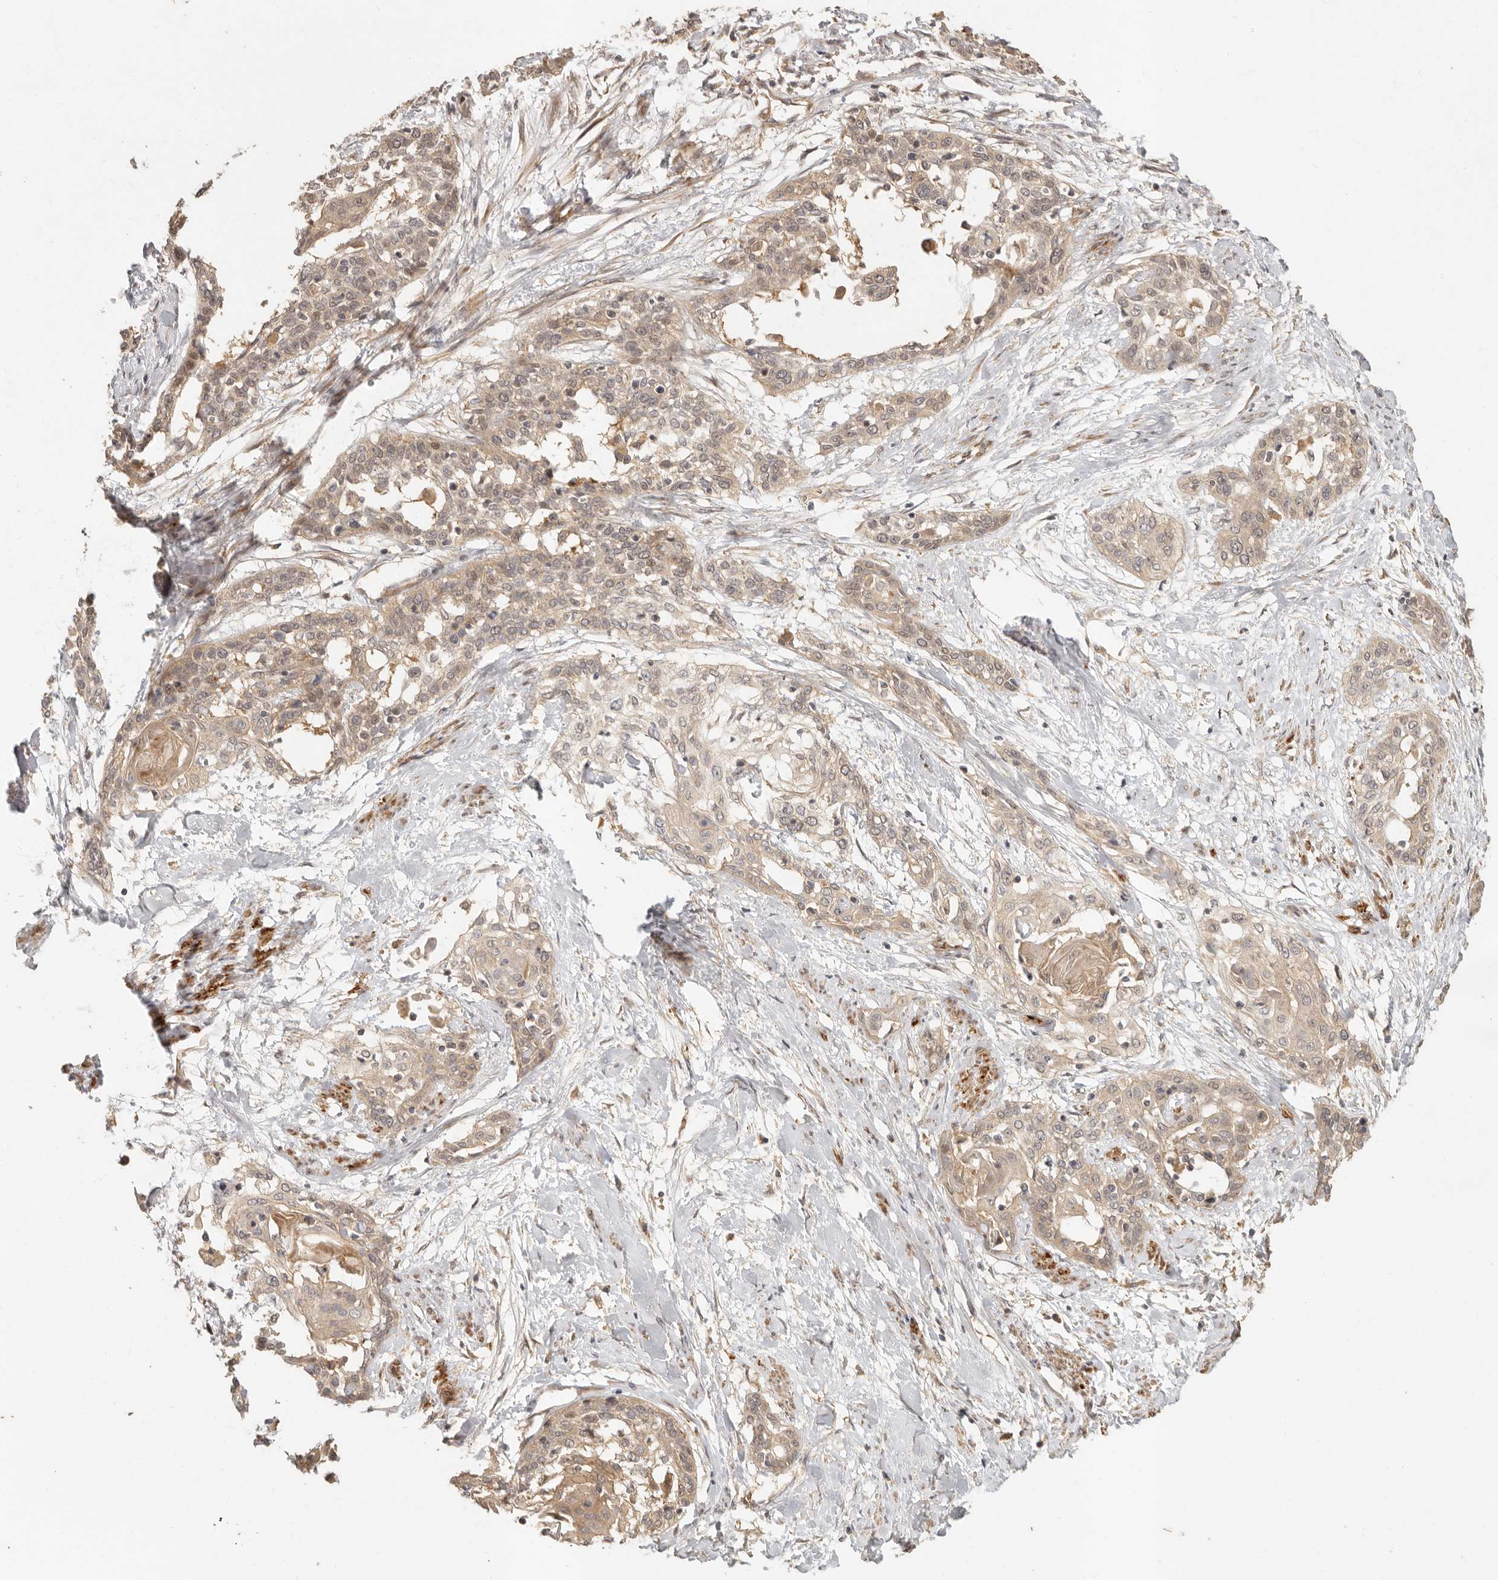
{"staining": {"intensity": "weak", "quantity": ">75%", "location": "cytoplasmic/membranous"}, "tissue": "cervical cancer", "cell_type": "Tumor cells", "image_type": "cancer", "snomed": [{"axis": "morphology", "description": "Squamous cell carcinoma, NOS"}, {"axis": "topography", "description": "Cervix"}], "caption": "Protein staining of cervical cancer tissue shows weak cytoplasmic/membranous expression in about >75% of tumor cells. (Brightfield microscopy of DAB IHC at high magnification).", "gene": "VIPR1", "patient": {"sex": "female", "age": 57}}